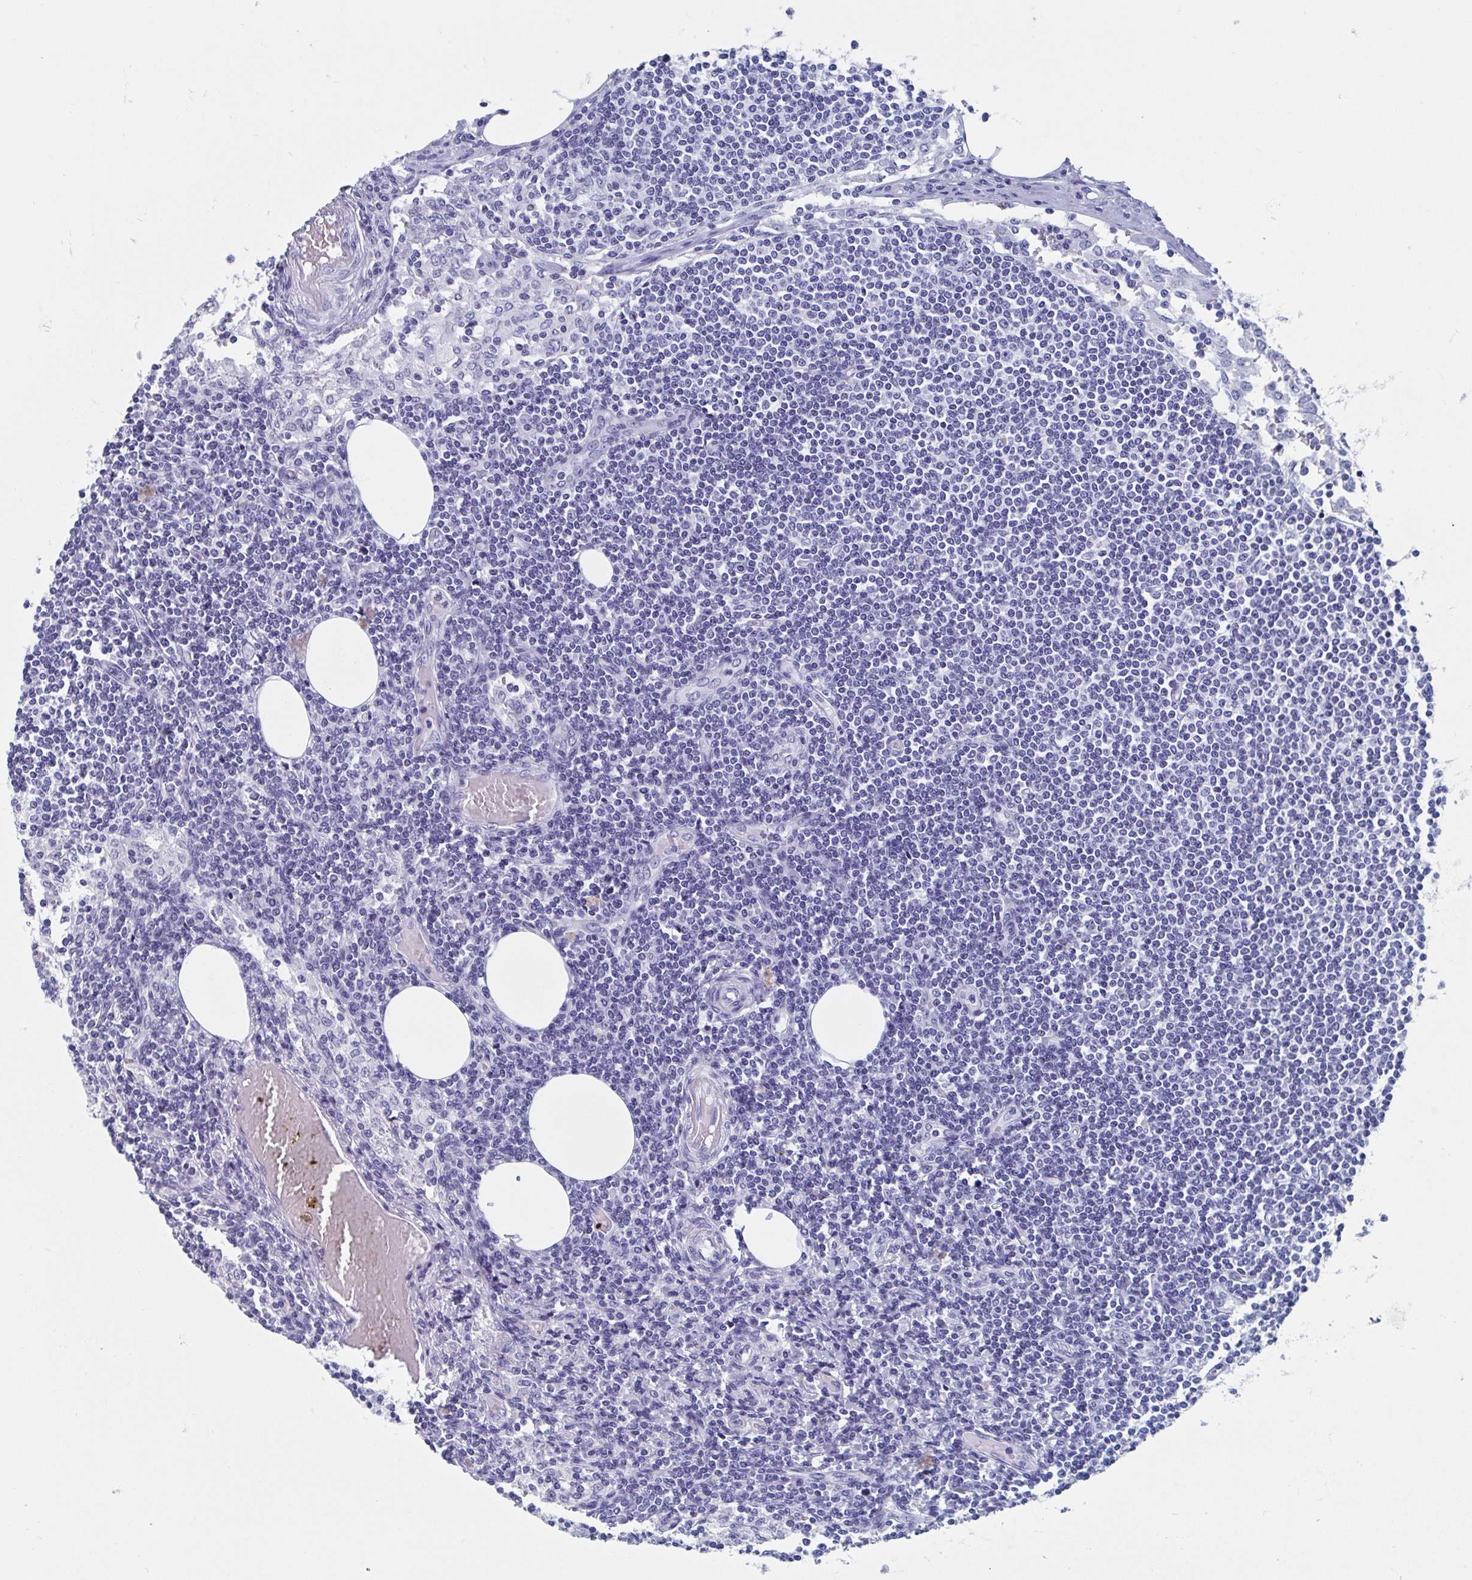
{"staining": {"intensity": "negative", "quantity": "none", "location": "none"}, "tissue": "lymph node", "cell_type": "Germinal center cells", "image_type": "normal", "snomed": [{"axis": "morphology", "description": "Normal tissue, NOS"}, {"axis": "topography", "description": "Lymph node"}], "caption": "Immunohistochemistry (IHC) micrograph of benign lymph node stained for a protein (brown), which reveals no expression in germinal center cells. (Immunohistochemistry (IHC), brightfield microscopy, high magnification).", "gene": "HDGFL1", "patient": {"sex": "female", "age": 69}}